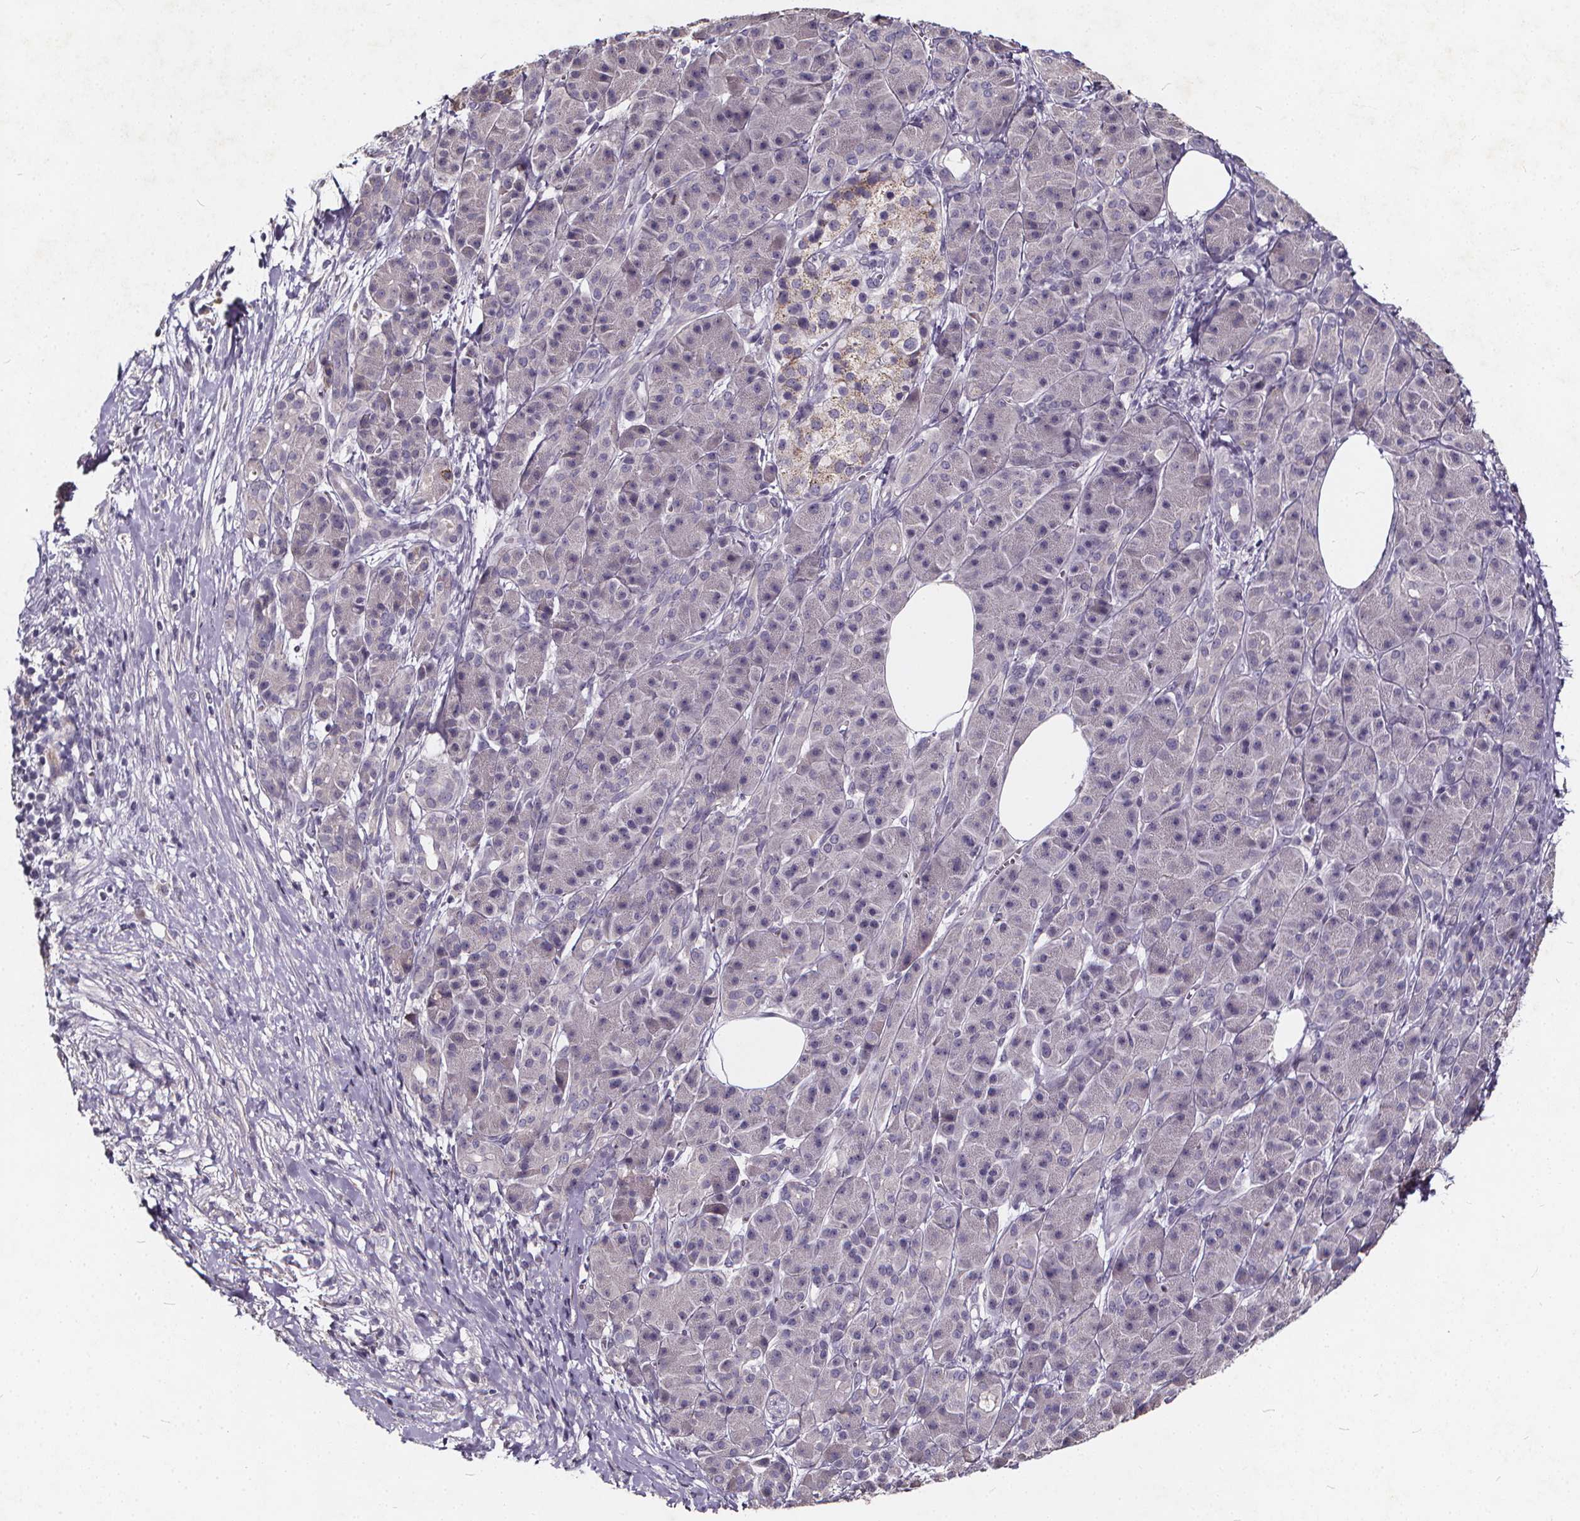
{"staining": {"intensity": "negative", "quantity": "none", "location": "none"}, "tissue": "pancreatic cancer", "cell_type": "Tumor cells", "image_type": "cancer", "snomed": [{"axis": "morphology", "description": "Adenocarcinoma, NOS"}, {"axis": "topography", "description": "Pancreas"}], "caption": "DAB (3,3'-diaminobenzidine) immunohistochemical staining of human pancreatic cancer (adenocarcinoma) reveals no significant expression in tumor cells.", "gene": "TSPAN14", "patient": {"sex": "male", "age": 61}}